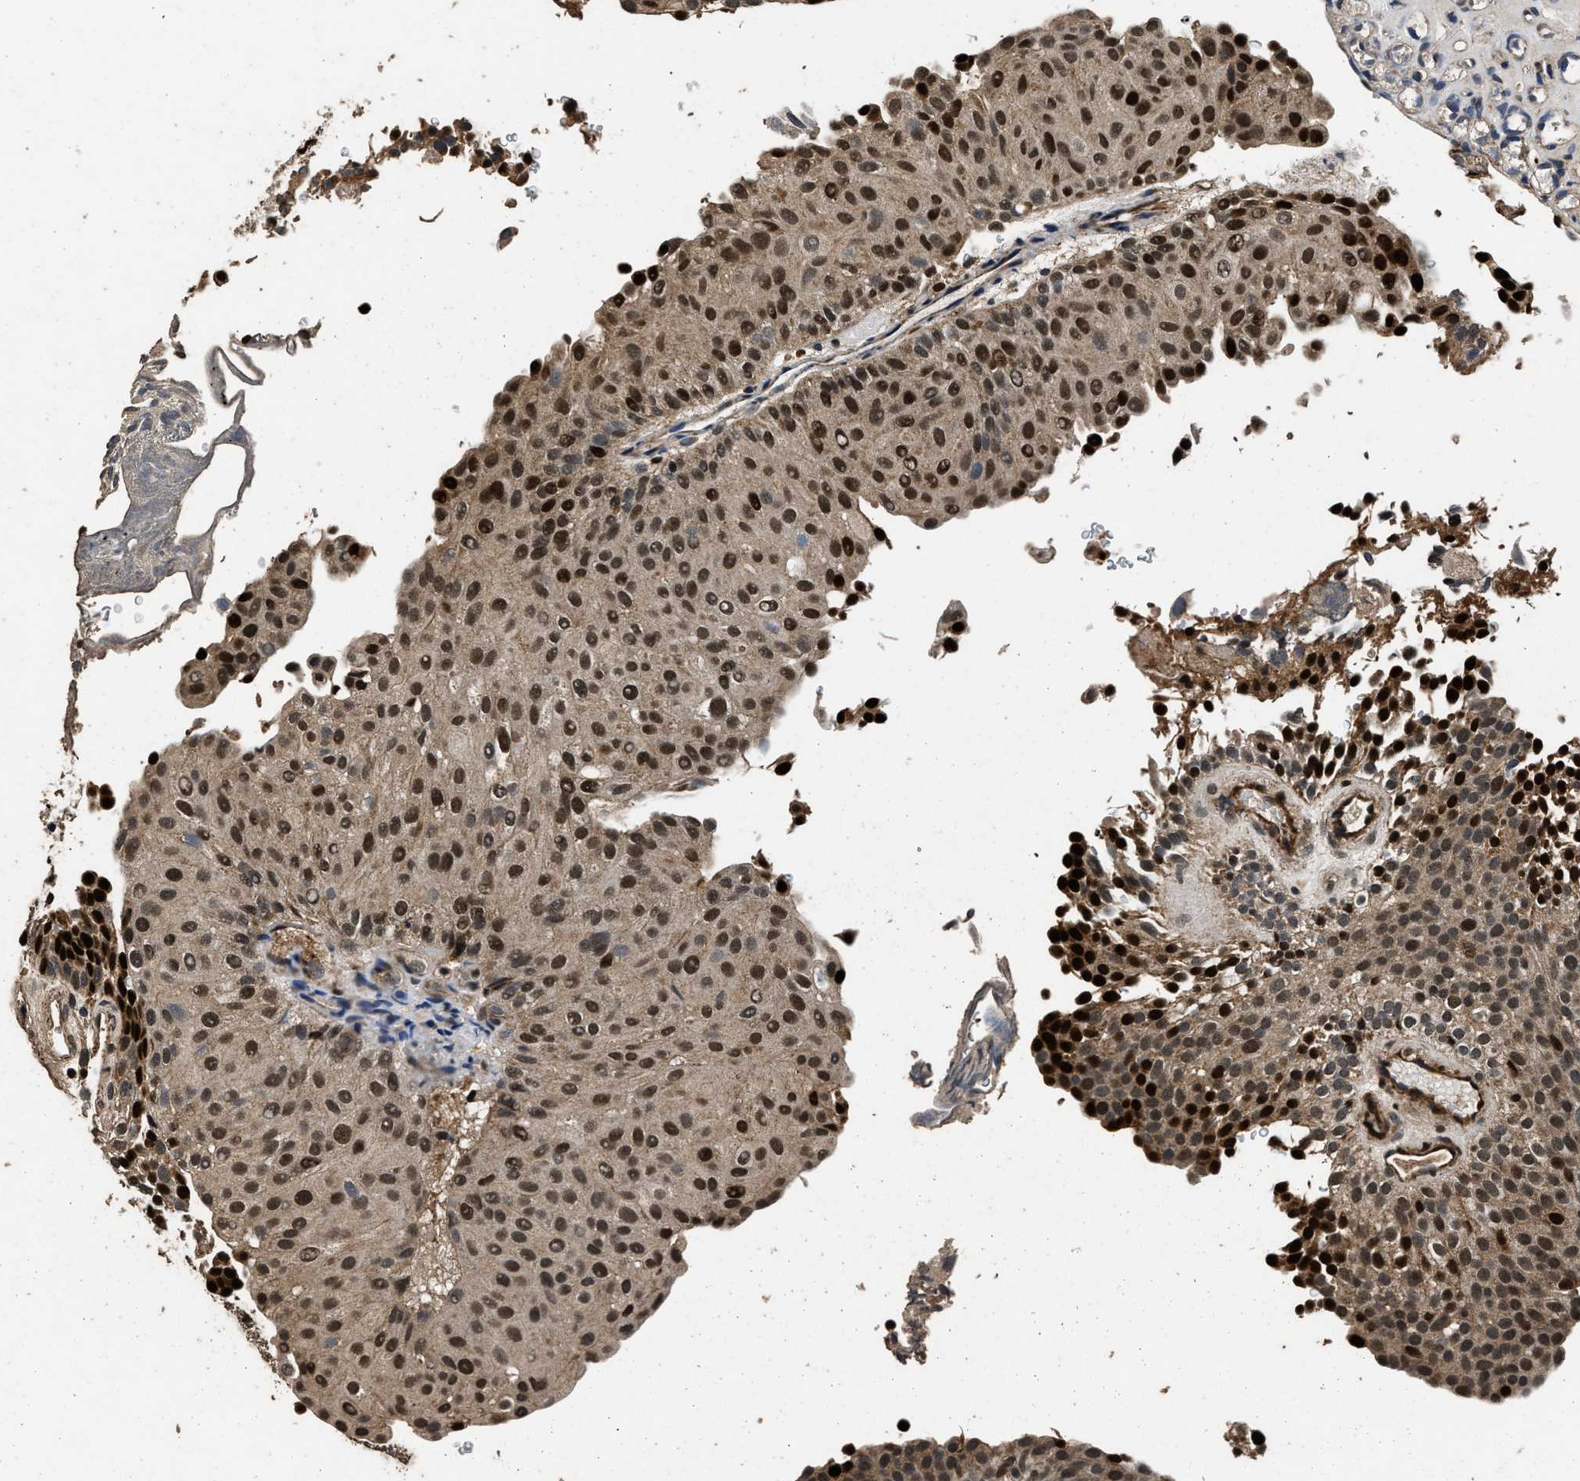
{"staining": {"intensity": "strong", "quantity": ">75%", "location": "nuclear"}, "tissue": "urothelial cancer", "cell_type": "Tumor cells", "image_type": "cancer", "snomed": [{"axis": "morphology", "description": "Urothelial carcinoma, Low grade"}, {"axis": "topography", "description": "Urinary bladder"}], "caption": "Protein expression analysis of urothelial cancer demonstrates strong nuclear positivity in about >75% of tumor cells.", "gene": "CSTF1", "patient": {"sex": "male", "age": 78}}